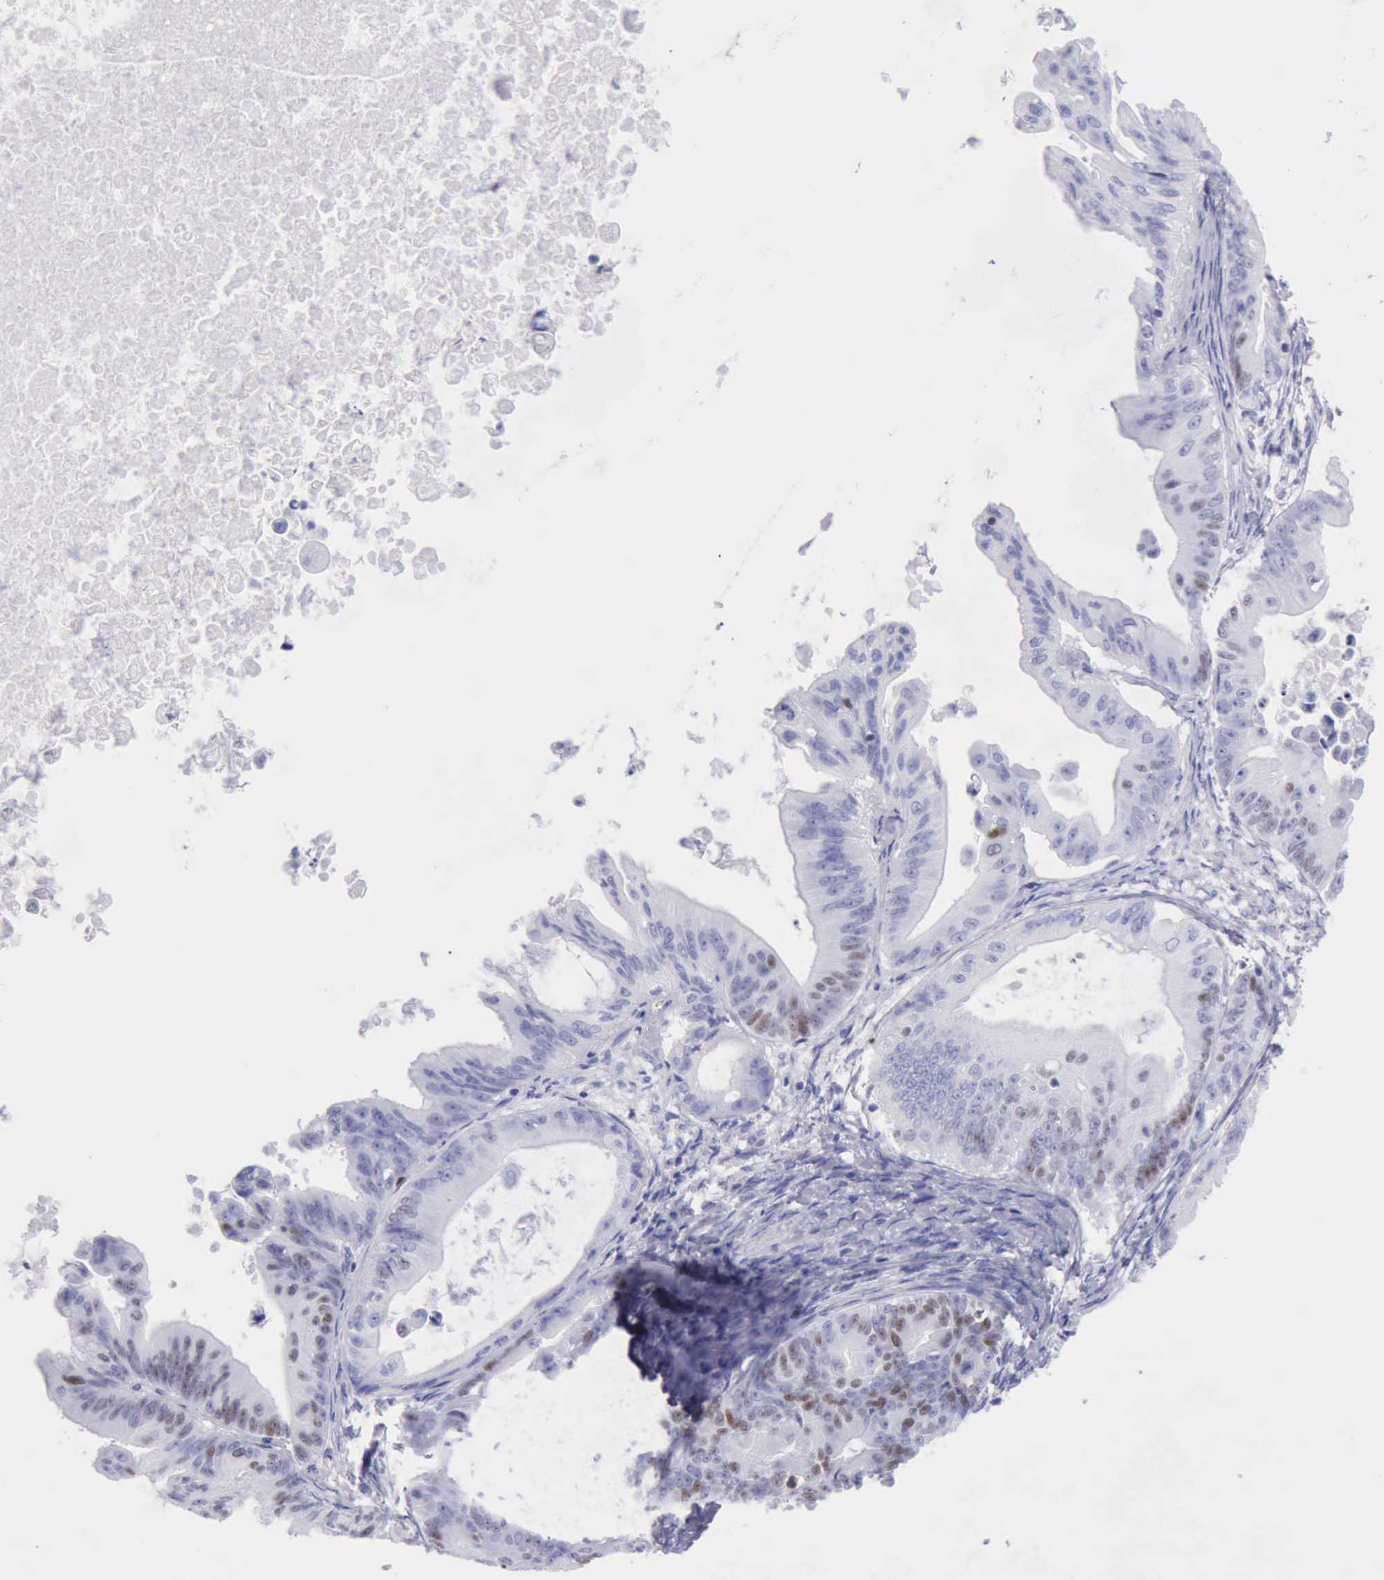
{"staining": {"intensity": "moderate", "quantity": "25%-75%", "location": "nuclear"}, "tissue": "ovarian cancer", "cell_type": "Tumor cells", "image_type": "cancer", "snomed": [{"axis": "morphology", "description": "Cystadenocarcinoma, mucinous, NOS"}, {"axis": "topography", "description": "Ovary"}], "caption": "IHC histopathology image of human ovarian cancer (mucinous cystadenocarcinoma) stained for a protein (brown), which reveals medium levels of moderate nuclear positivity in about 25%-75% of tumor cells.", "gene": "MCM2", "patient": {"sex": "female", "age": 37}}